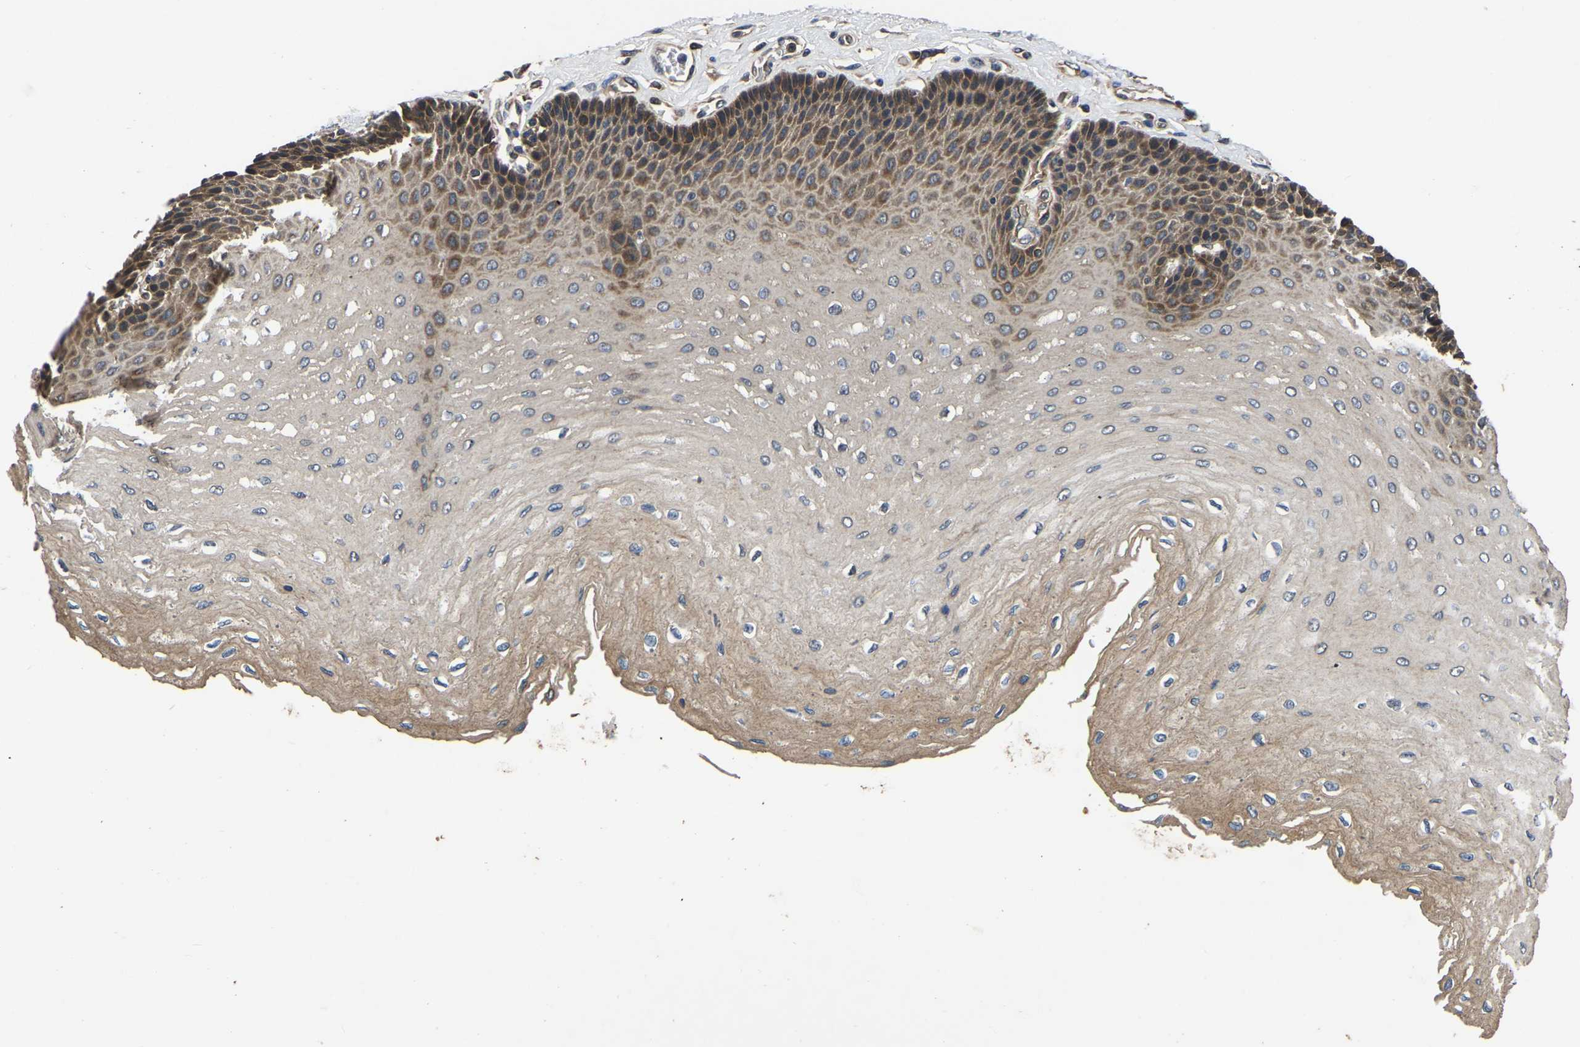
{"staining": {"intensity": "moderate", "quantity": "25%-75%", "location": "cytoplasmic/membranous"}, "tissue": "esophagus", "cell_type": "Squamous epithelial cells", "image_type": "normal", "snomed": [{"axis": "morphology", "description": "Normal tissue, NOS"}, {"axis": "topography", "description": "Esophagus"}], "caption": "A high-resolution photomicrograph shows immunohistochemistry staining of benign esophagus, which displays moderate cytoplasmic/membranous expression in about 25%-75% of squamous epithelial cells.", "gene": "CRYZL1", "patient": {"sex": "female", "age": 72}}